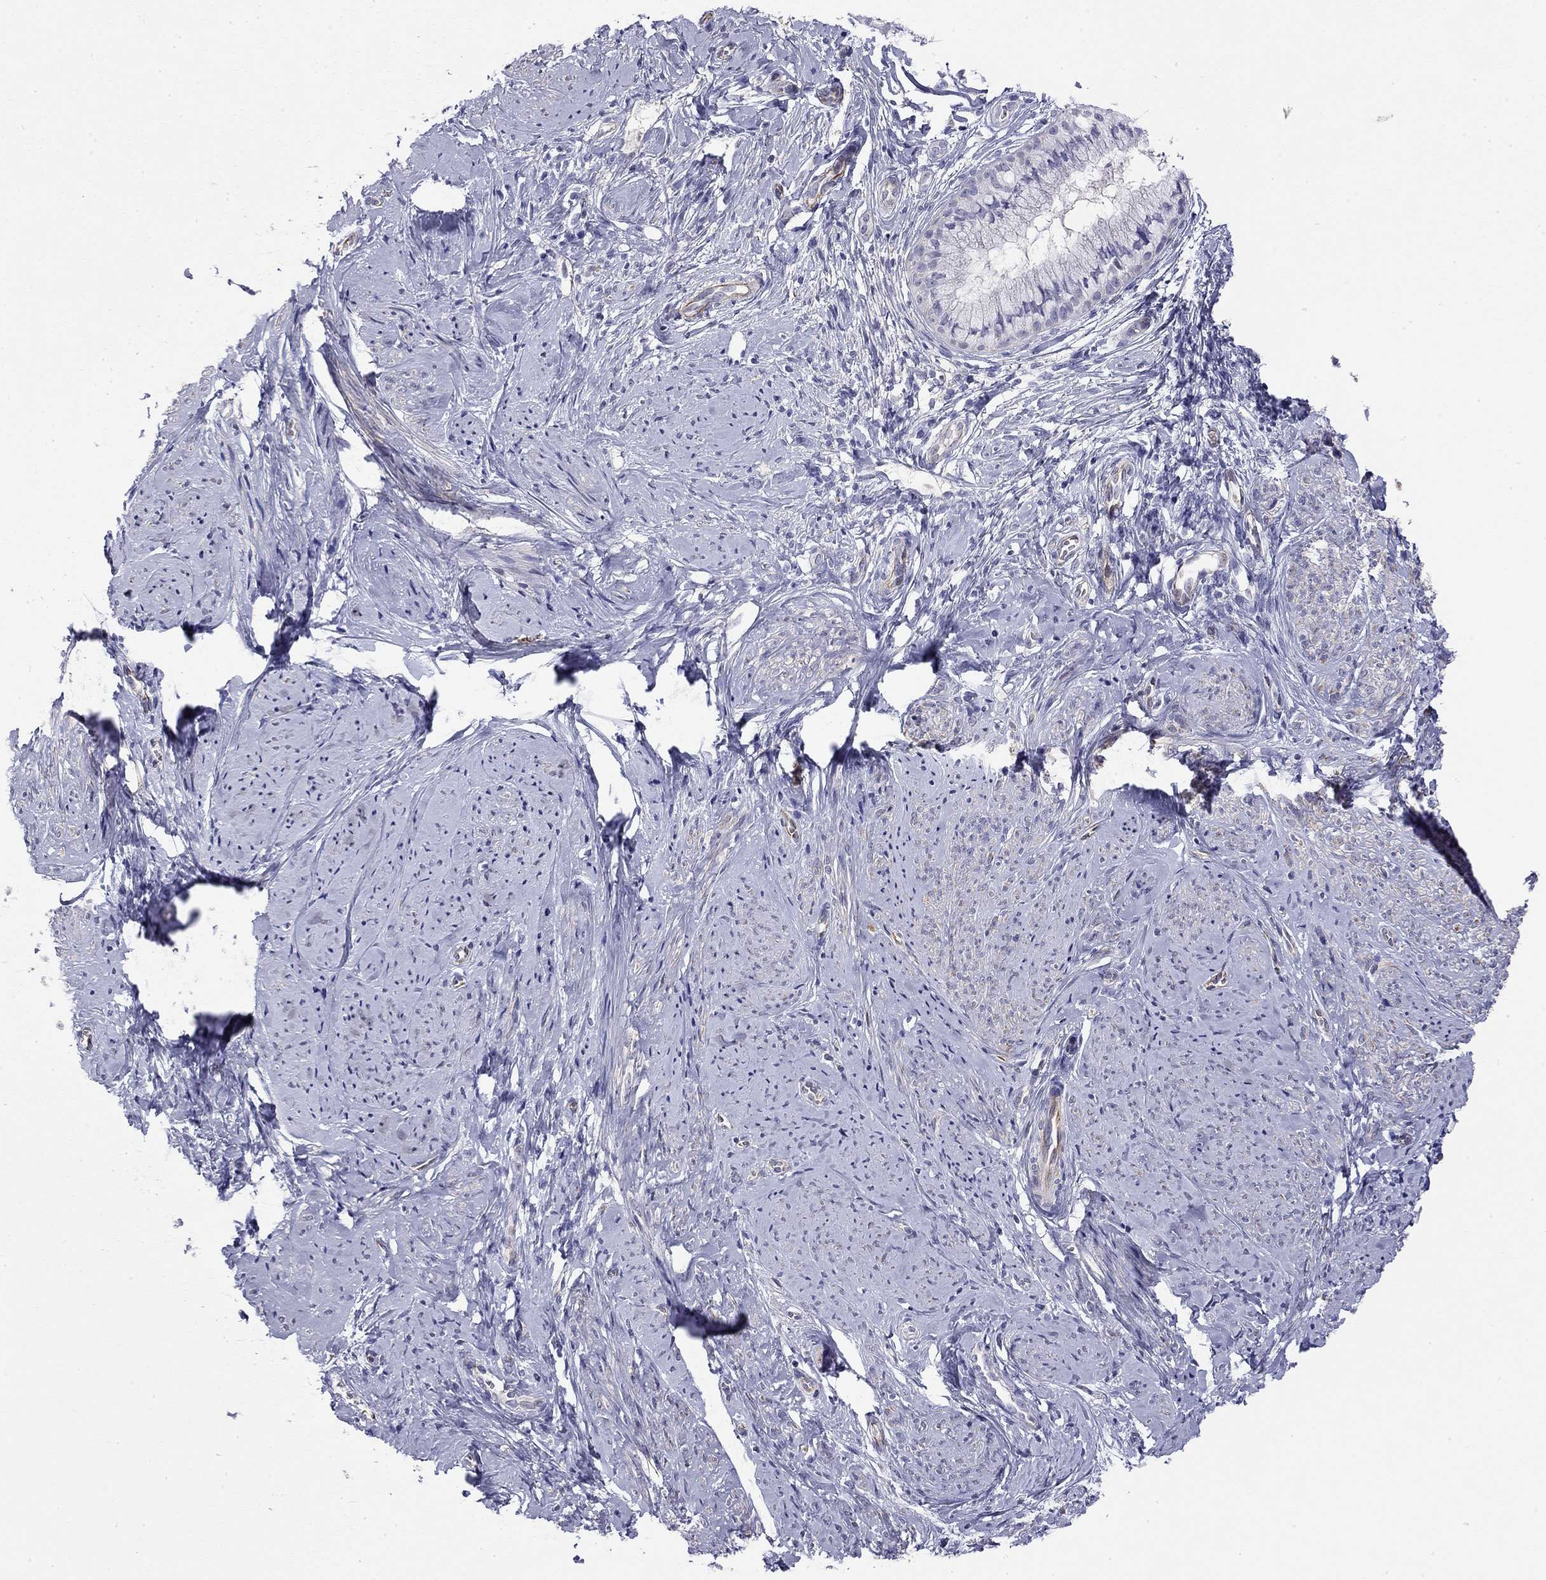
{"staining": {"intensity": "negative", "quantity": "none", "location": "none"}, "tissue": "smooth muscle", "cell_type": "Smooth muscle cells", "image_type": "normal", "snomed": [{"axis": "morphology", "description": "Normal tissue, NOS"}, {"axis": "topography", "description": "Smooth muscle"}], "caption": "IHC histopathology image of benign human smooth muscle stained for a protein (brown), which demonstrates no expression in smooth muscle cells.", "gene": "RTL1", "patient": {"sex": "female", "age": 48}}